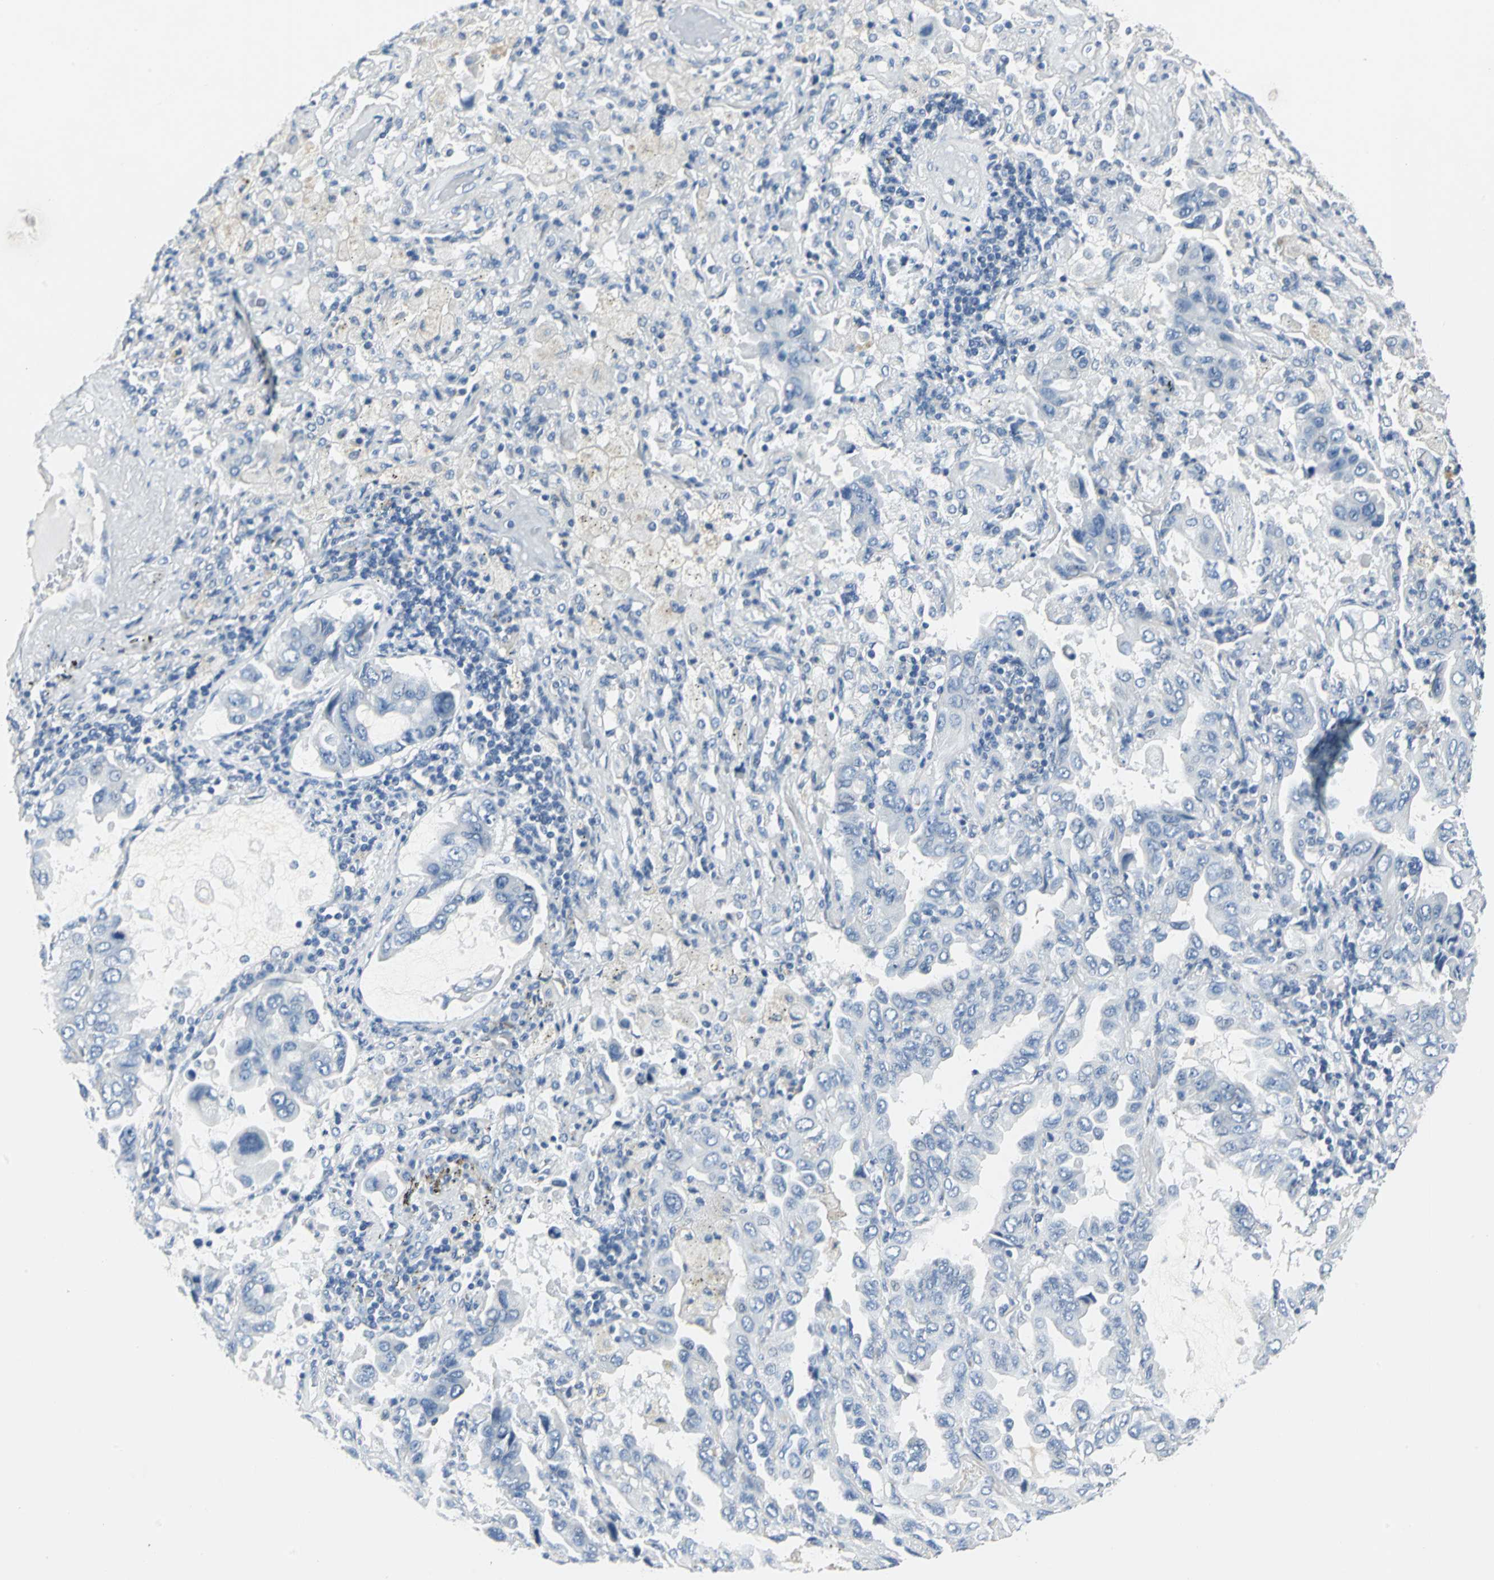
{"staining": {"intensity": "negative", "quantity": "none", "location": "none"}, "tissue": "lung cancer", "cell_type": "Tumor cells", "image_type": "cancer", "snomed": [{"axis": "morphology", "description": "Adenocarcinoma, NOS"}, {"axis": "topography", "description": "Lung"}], "caption": "Lung cancer (adenocarcinoma) stained for a protein using immunohistochemistry shows no positivity tumor cells.", "gene": "RIPOR1", "patient": {"sex": "male", "age": 64}}